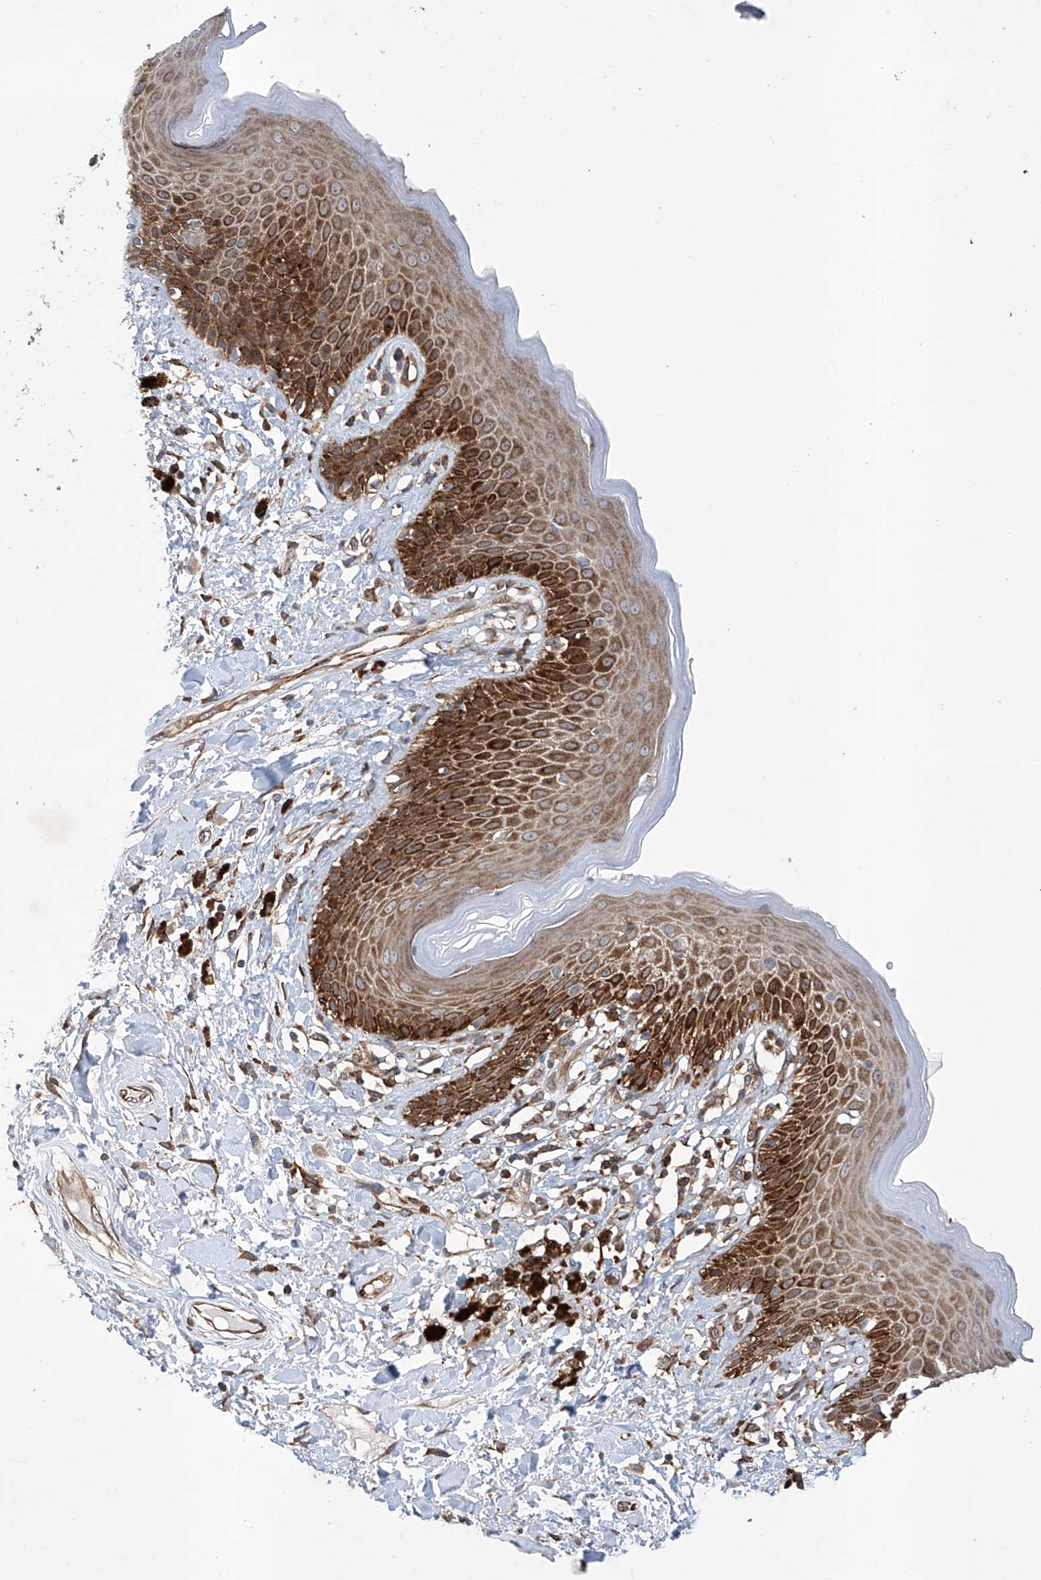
{"staining": {"intensity": "strong", "quantity": ">75%", "location": "cytoplasmic/membranous"}, "tissue": "skin", "cell_type": "Epidermal cells", "image_type": "normal", "snomed": [{"axis": "morphology", "description": "Normal tissue, NOS"}, {"axis": "topography", "description": "Anal"}], "caption": "The image displays immunohistochemical staining of unremarkable skin. There is strong cytoplasmic/membranous positivity is appreciated in about >75% of epidermal cells.", "gene": "TIMM23", "patient": {"sex": "female", "age": 78}}